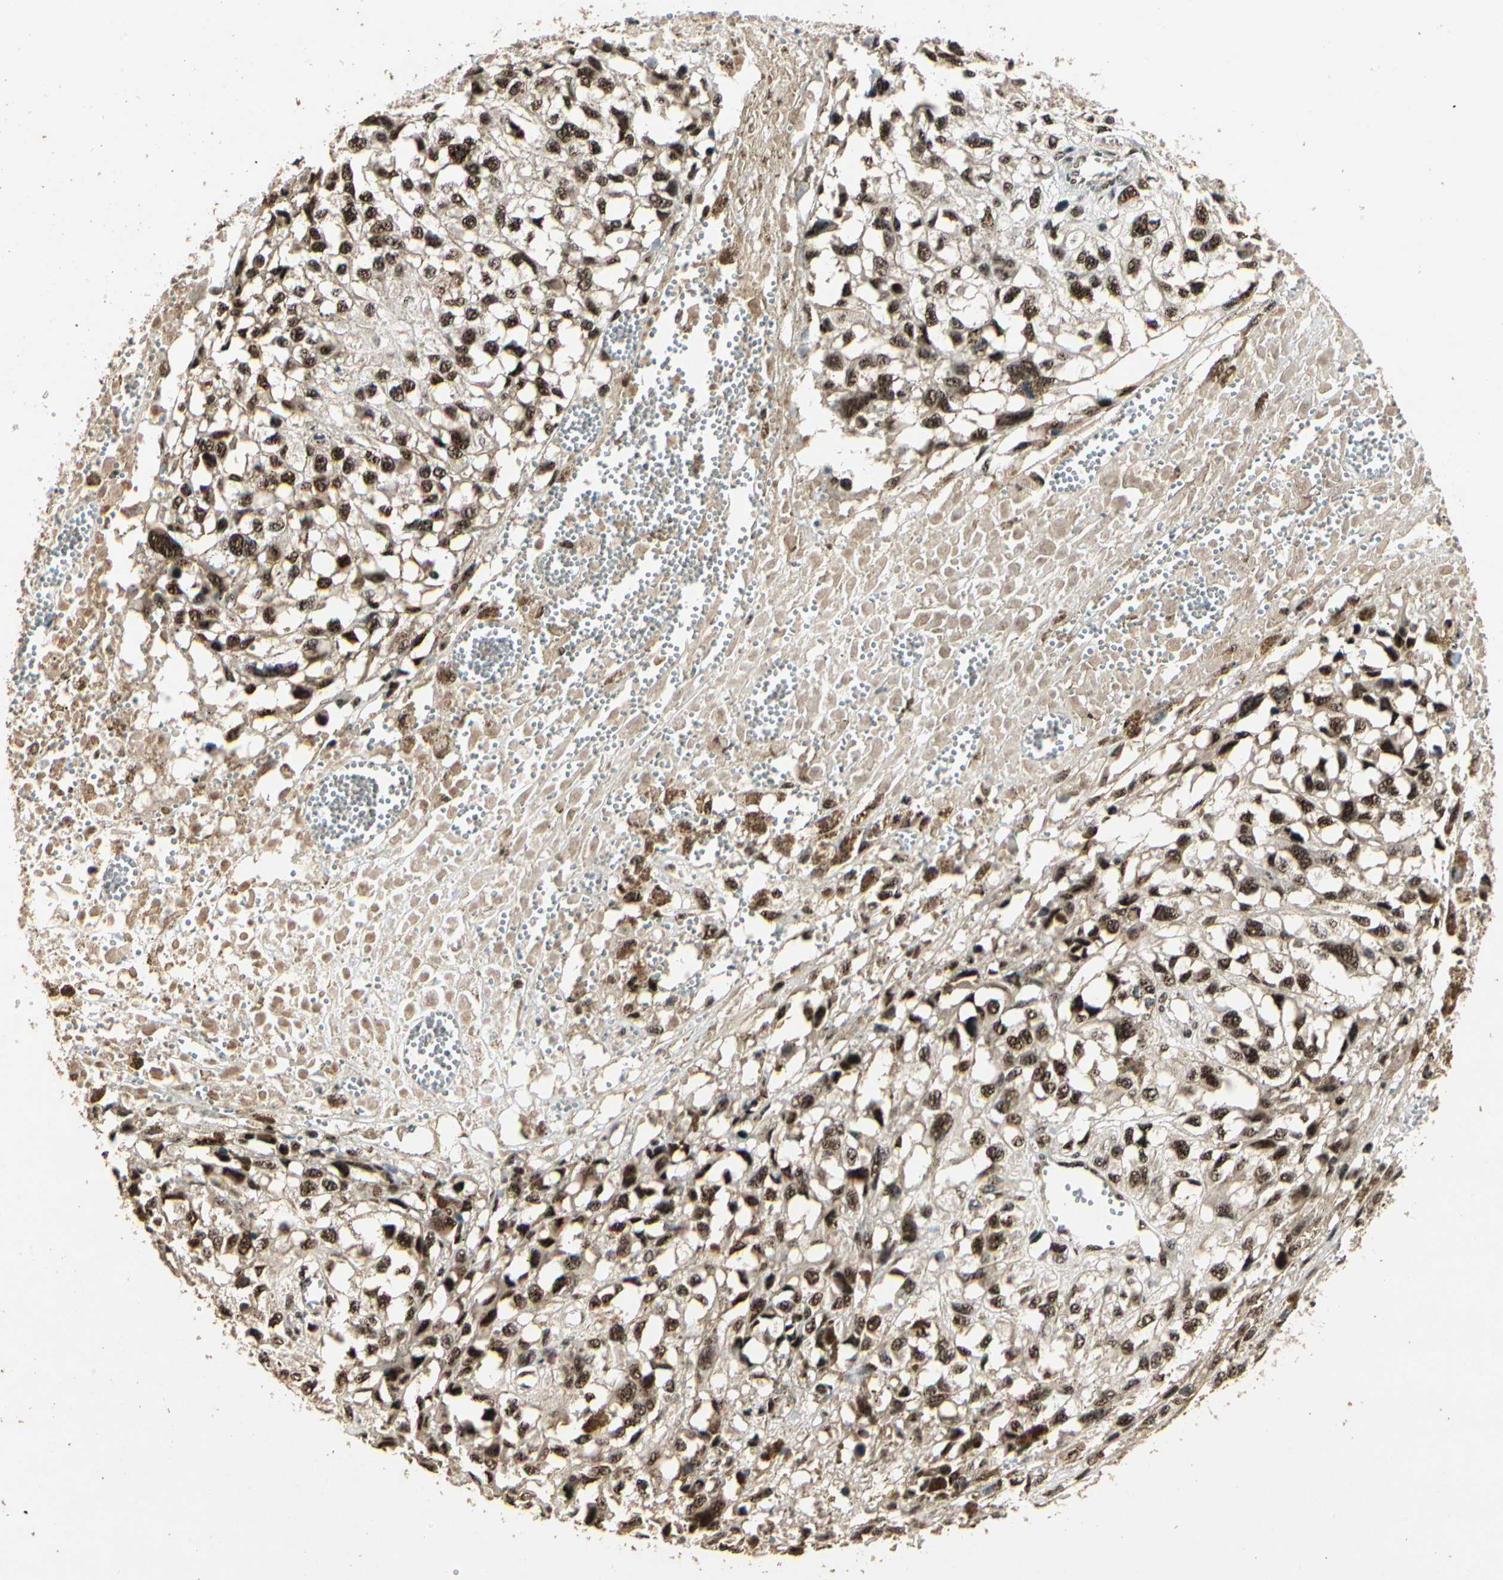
{"staining": {"intensity": "strong", "quantity": ">75%", "location": "nuclear"}, "tissue": "melanoma", "cell_type": "Tumor cells", "image_type": "cancer", "snomed": [{"axis": "morphology", "description": "Malignant melanoma, Metastatic site"}, {"axis": "topography", "description": "Lymph node"}], "caption": "Strong nuclear staining for a protein is appreciated in about >75% of tumor cells of melanoma using immunohistochemistry (IHC).", "gene": "RBM25", "patient": {"sex": "male", "age": 59}}